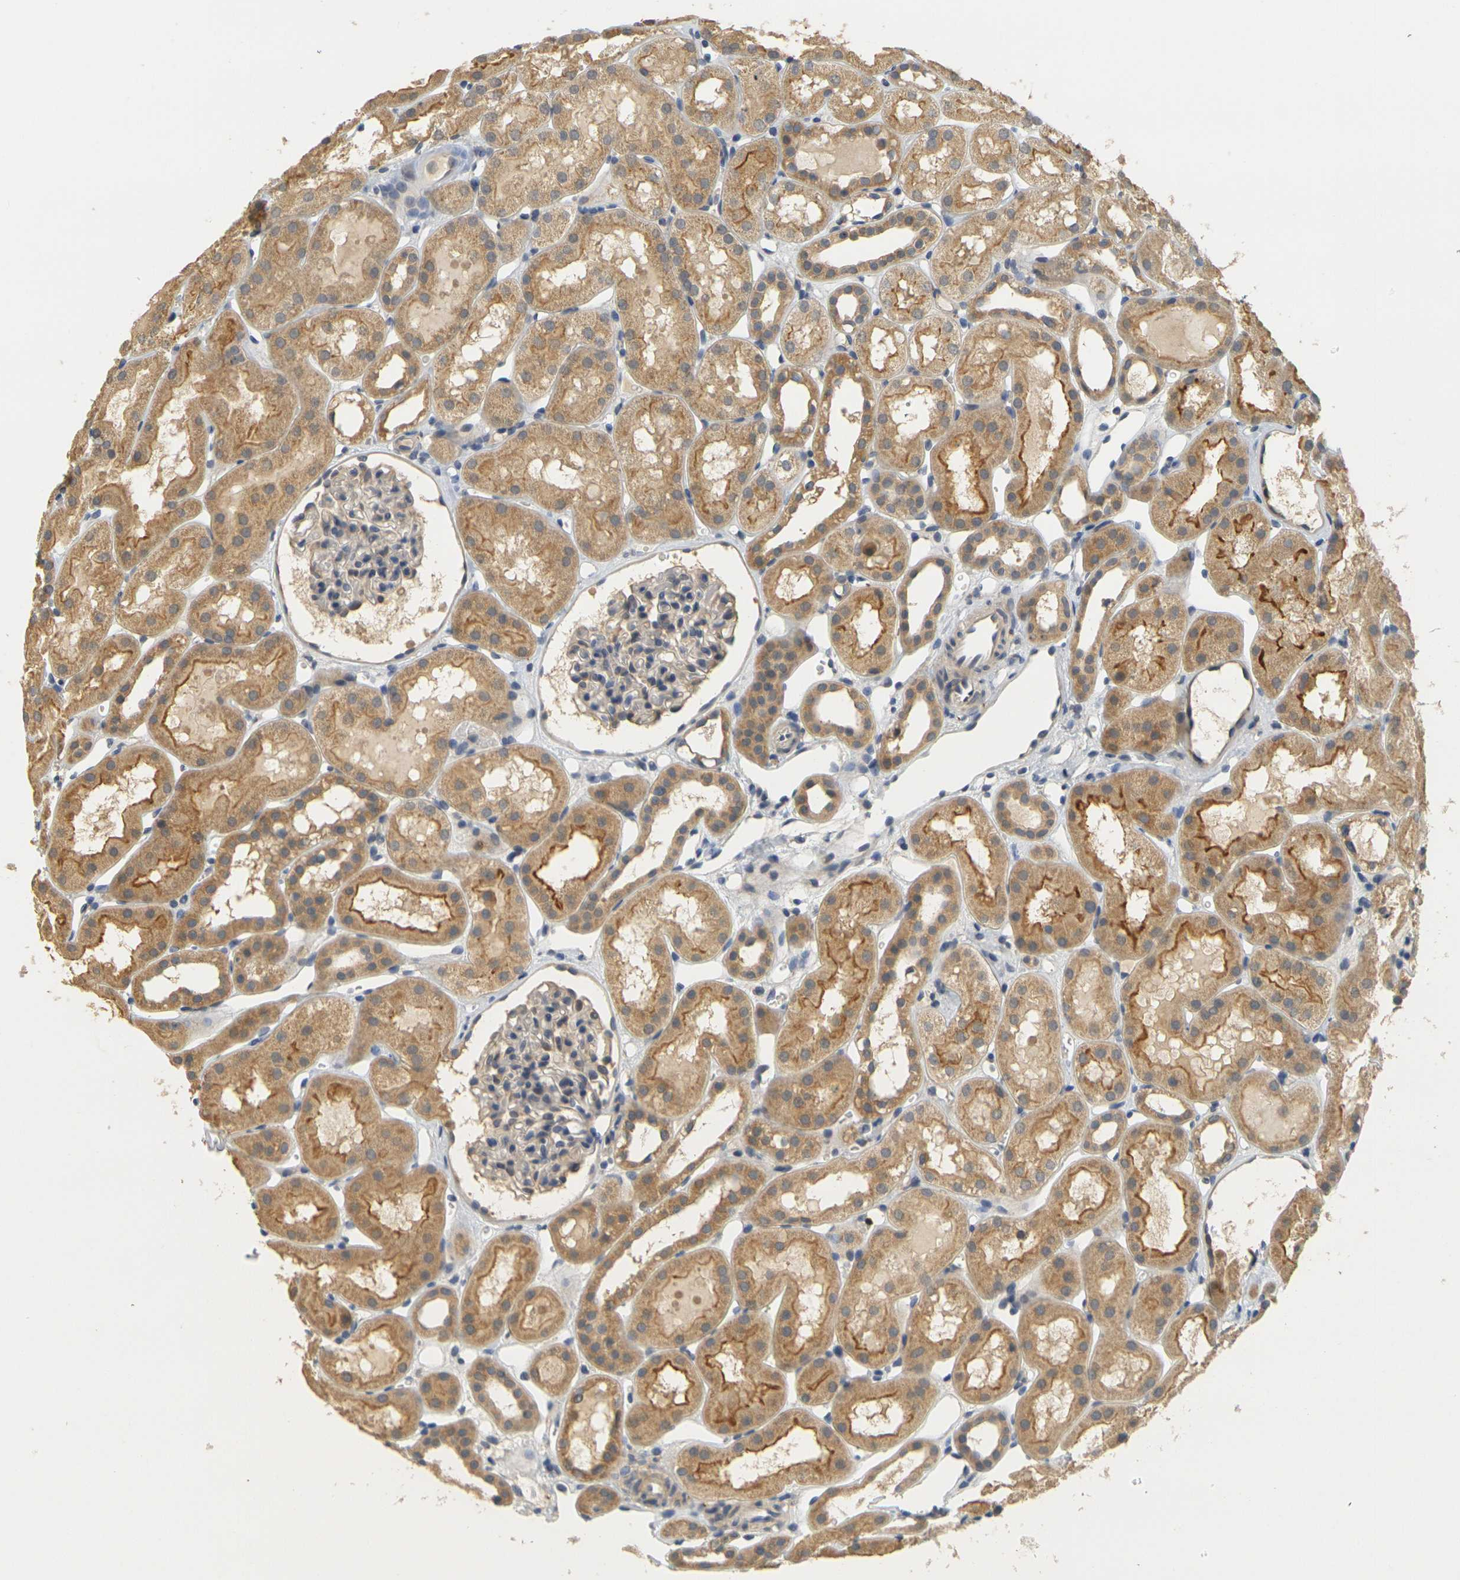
{"staining": {"intensity": "weak", "quantity": ">75%", "location": "cytoplasmic/membranous"}, "tissue": "kidney", "cell_type": "Cells in glomeruli", "image_type": "normal", "snomed": [{"axis": "morphology", "description": "Normal tissue, NOS"}, {"axis": "topography", "description": "Kidney"}, {"axis": "topography", "description": "Urinary bladder"}], "caption": "Protein expression analysis of normal kidney reveals weak cytoplasmic/membranous staining in about >75% of cells in glomeruli. The staining is performed using DAB (3,3'-diaminobenzidine) brown chromogen to label protein expression. The nuclei are counter-stained blue using hematoxylin.", "gene": "GDAP1", "patient": {"sex": "male", "age": 16}}